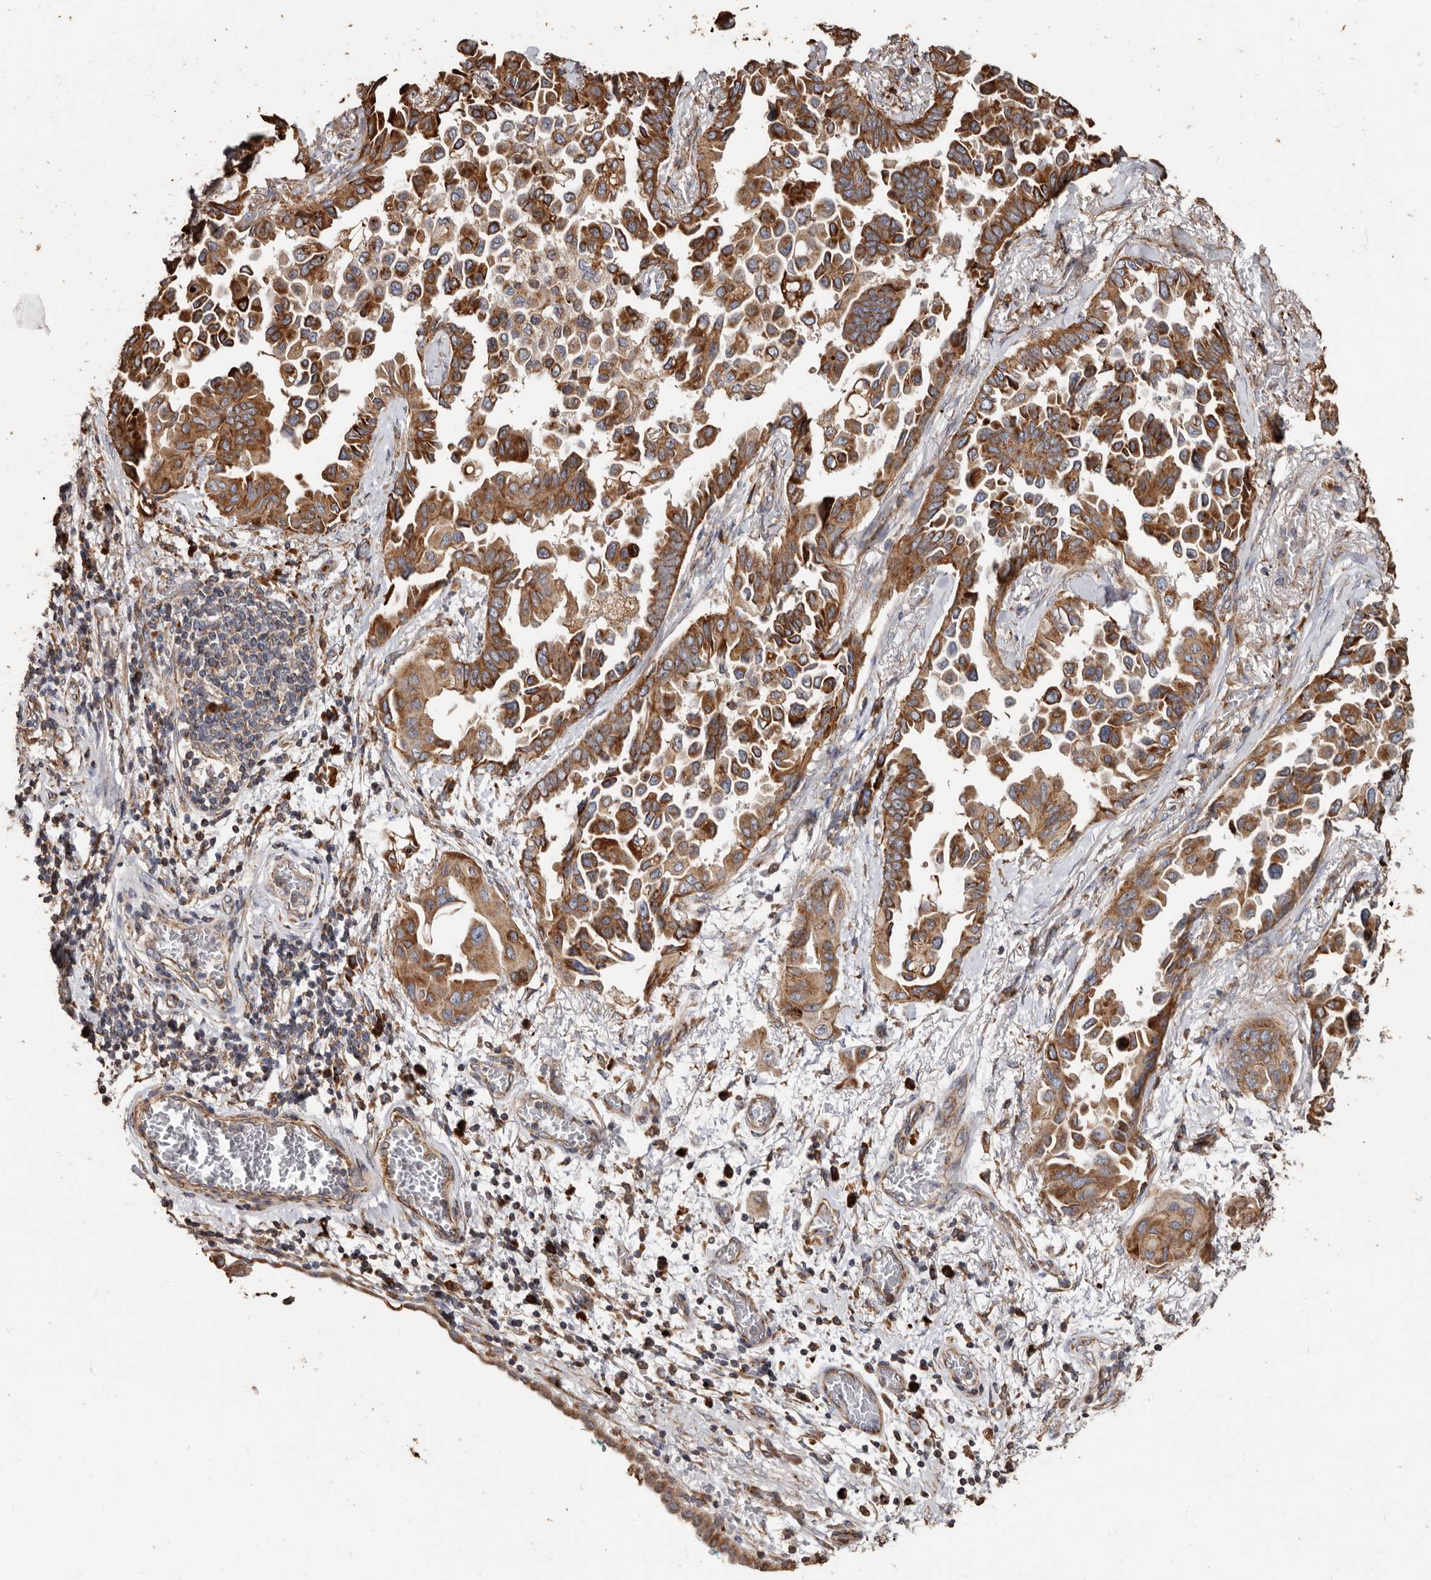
{"staining": {"intensity": "moderate", "quantity": ">75%", "location": "cytoplasmic/membranous"}, "tissue": "lung cancer", "cell_type": "Tumor cells", "image_type": "cancer", "snomed": [{"axis": "morphology", "description": "Adenocarcinoma, NOS"}, {"axis": "topography", "description": "Lung"}], "caption": "Lung adenocarcinoma stained for a protein (brown) exhibits moderate cytoplasmic/membranous positive positivity in approximately >75% of tumor cells.", "gene": "OSGIN2", "patient": {"sex": "female", "age": 67}}